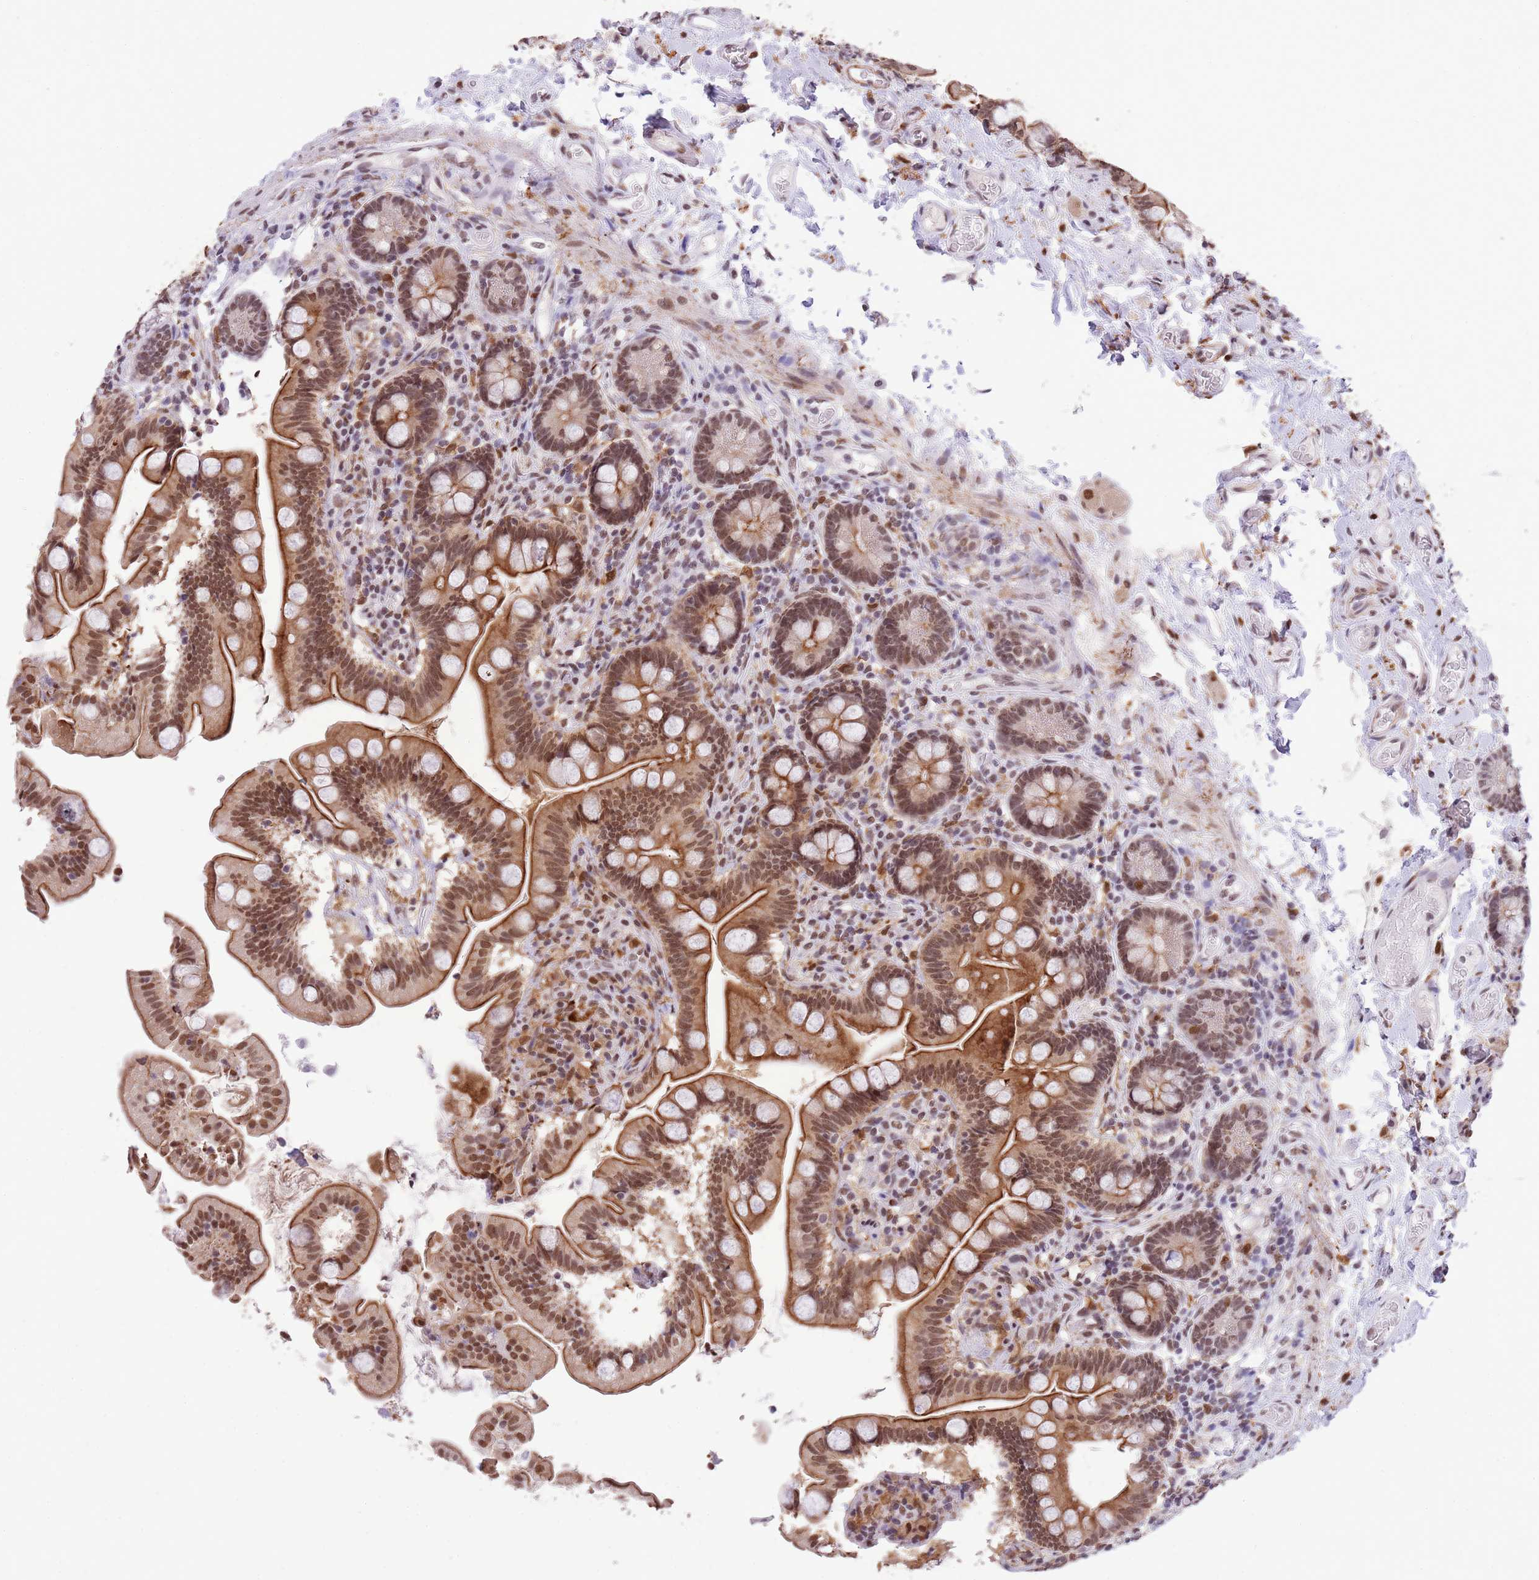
{"staining": {"intensity": "moderate", "quantity": ">75%", "location": "cytoplasmic/membranous,nuclear"}, "tissue": "small intestine", "cell_type": "Glandular cells", "image_type": "normal", "snomed": [{"axis": "morphology", "description": "Normal tissue, NOS"}, {"axis": "topography", "description": "Small intestine"}], "caption": "Immunohistochemistry histopathology image of normal small intestine: human small intestine stained using immunohistochemistry (IHC) shows medium levels of moderate protein expression localized specifically in the cytoplasmic/membranous,nuclear of glandular cells, appearing as a cytoplasmic/membranous,nuclear brown color.", "gene": "TRIM32", "patient": {"sex": "female", "age": 64}}